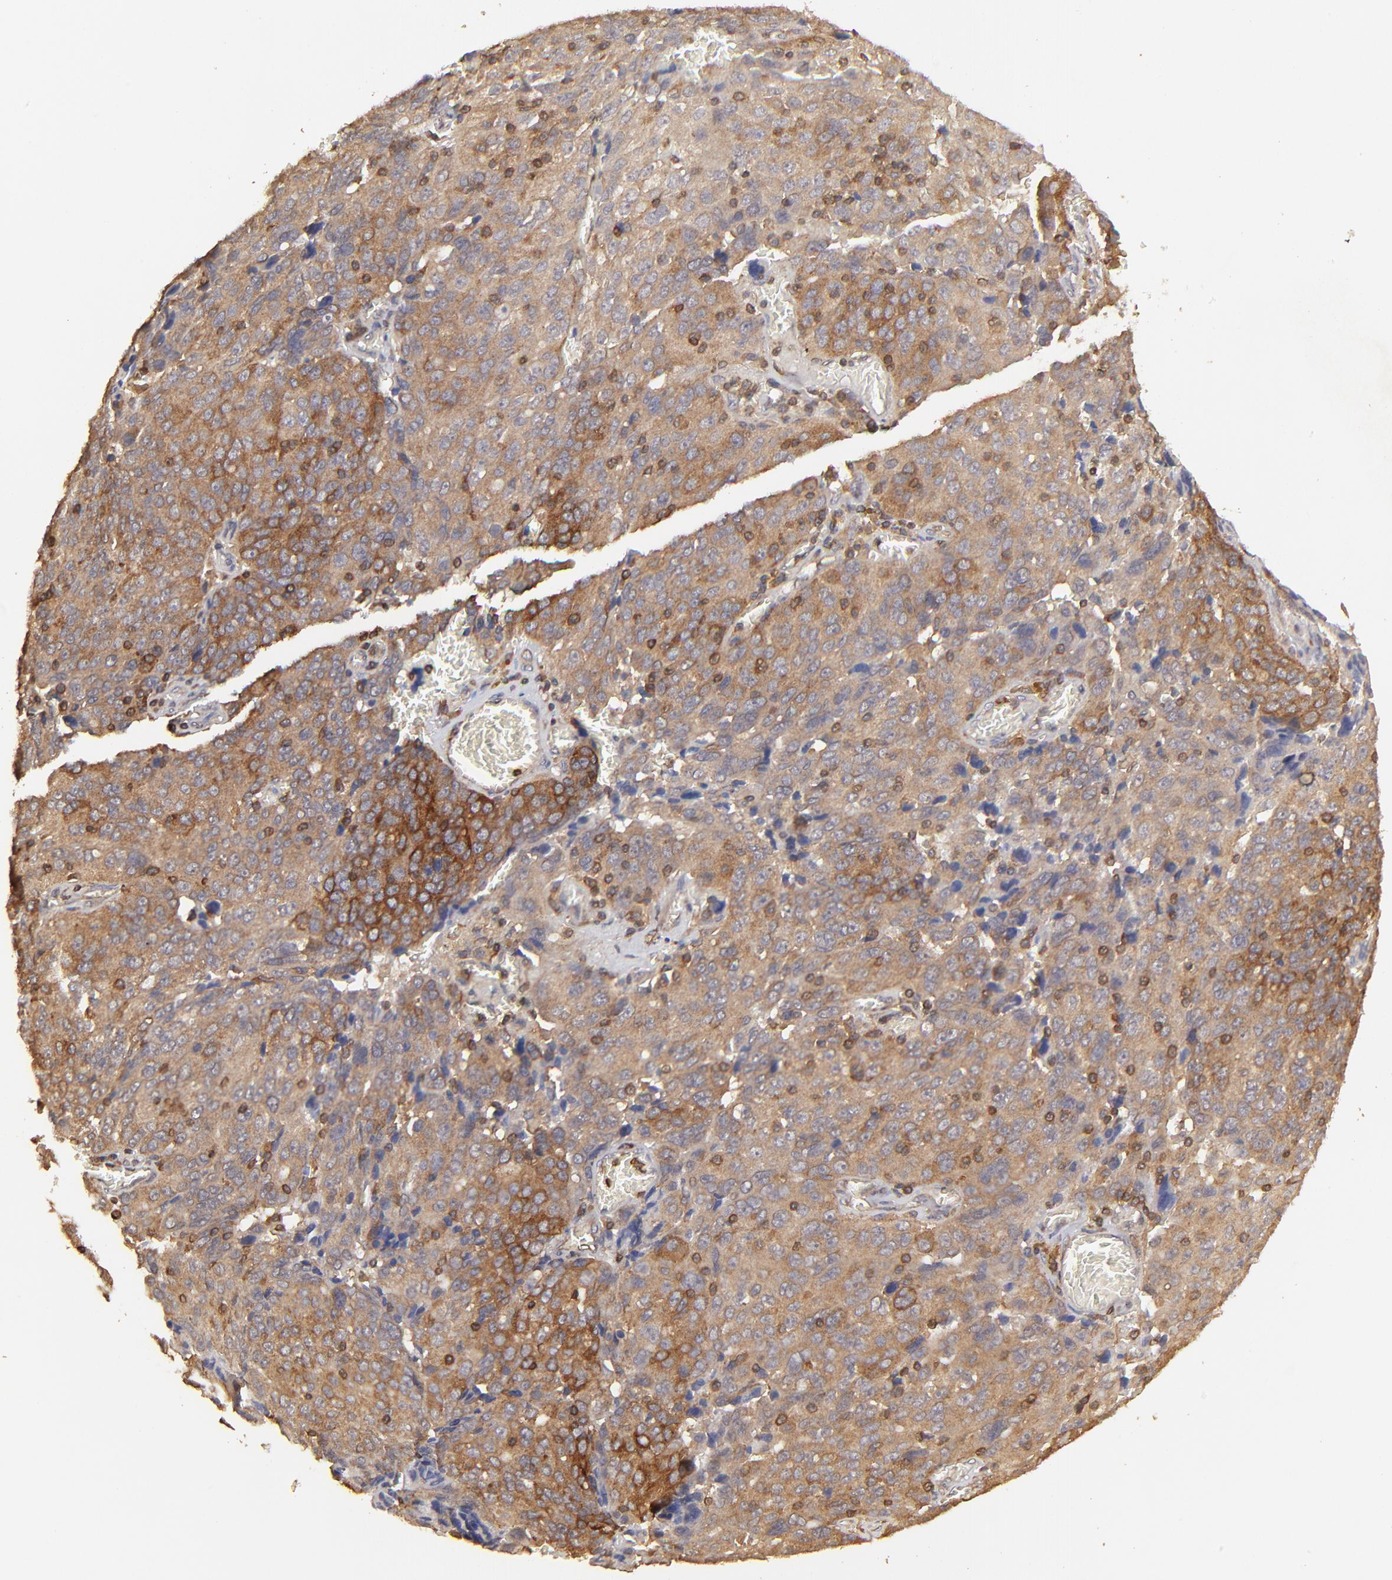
{"staining": {"intensity": "strong", "quantity": ">75%", "location": "cytoplasmic/membranous"}, "tissue": "ovarian cancer", "cell_type": "Tumor cells", "image_type": "cancer", "snomed": [{"axis": "morphology", "description": "Carcinoma, endometroid"}, {"axis": "topography", "description": "Ovary"}], "caption": "Ovarian cancer (endometroid carcinoma) stained with a brown dye displays strong cytoplasmic/membranous positive staining in about >75% of tumor cells.", "gene": "STON2", "patient": {"sex": "female", "age": 75}}